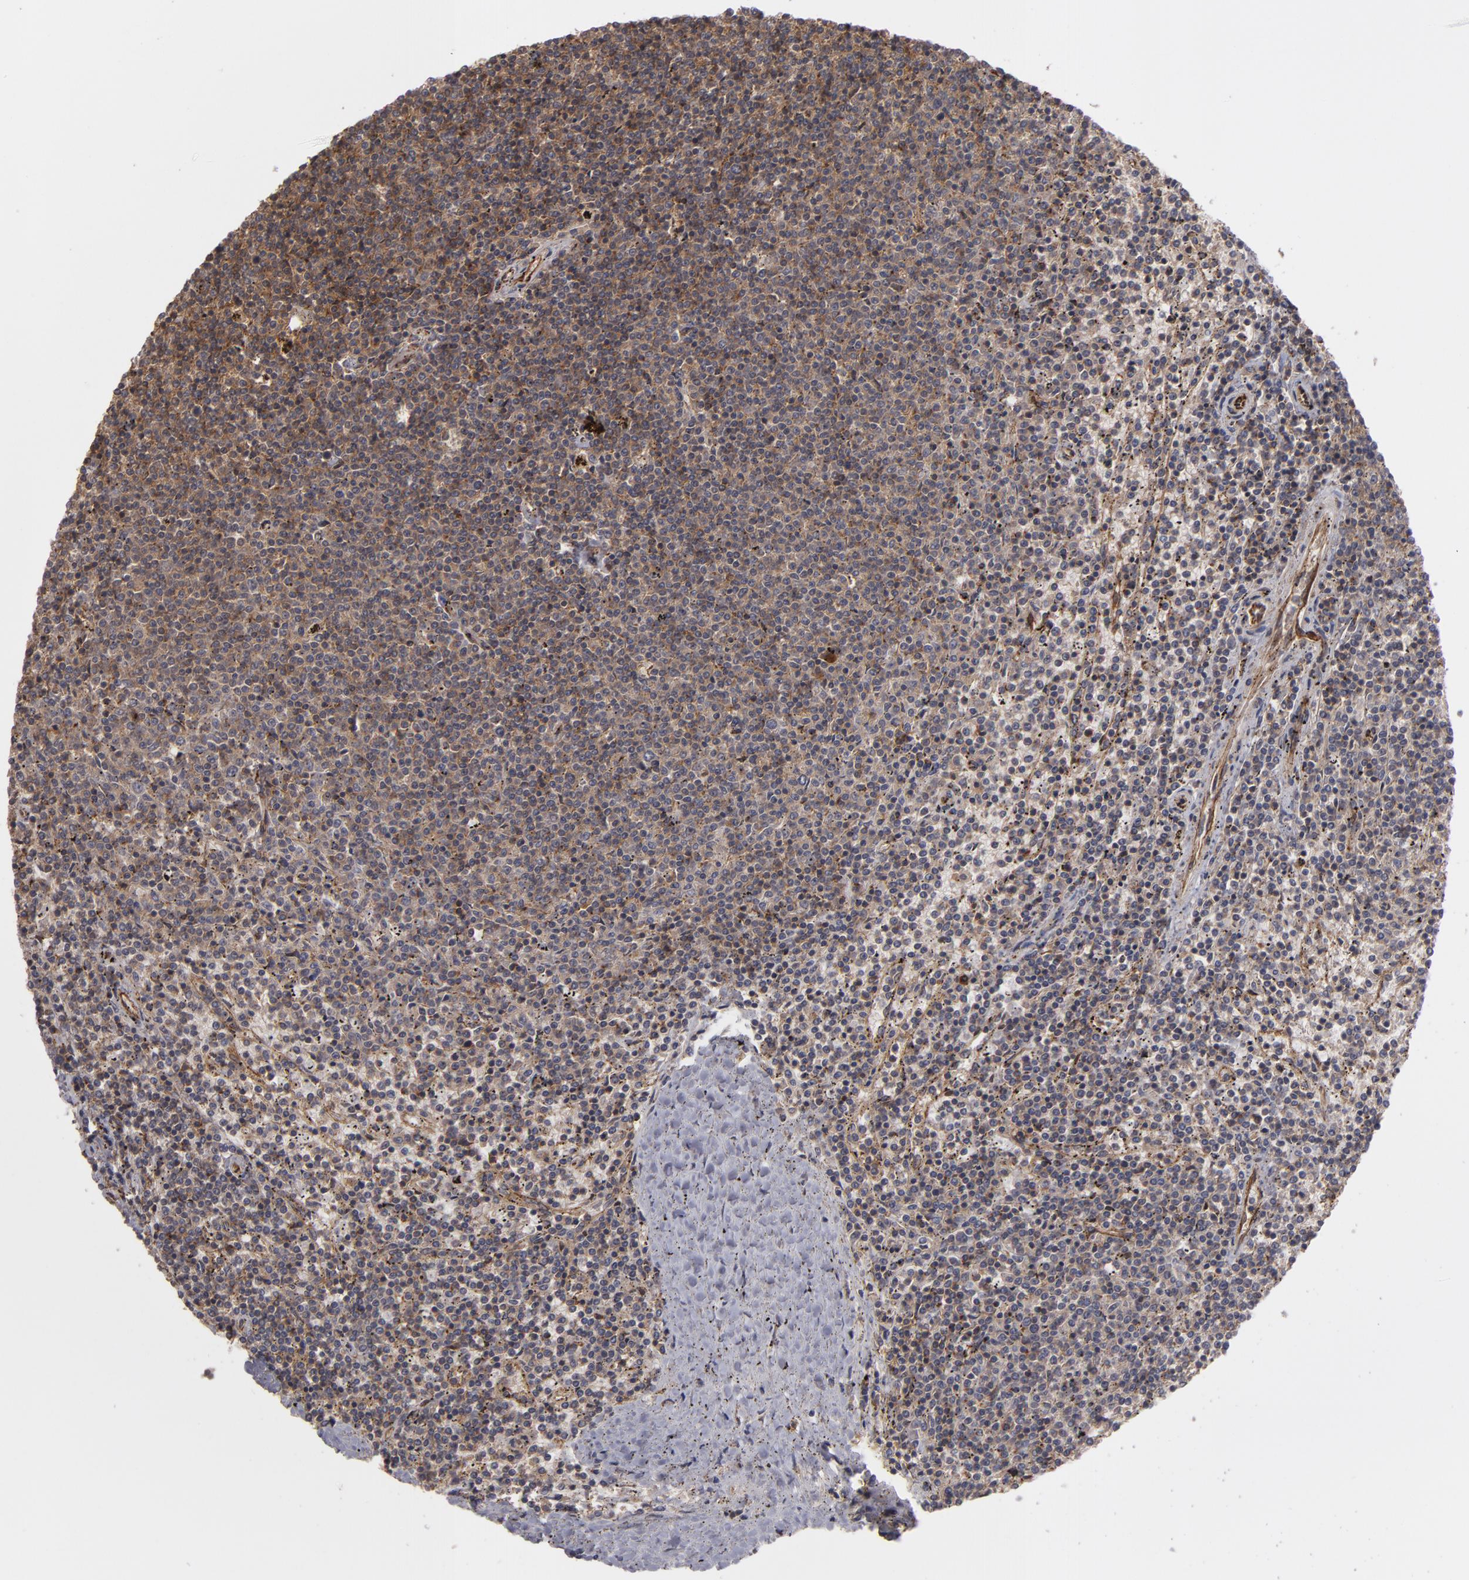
{"staining": {"intensity": "moderate", "quantity": "25%-75%", "location": "cytoplasmic/membranous"}, "tissue": "lymphoma", "cell_type": "Tumor cells", "image_type": "cancer", "snomed": [{"axis": "morphology", "description": "Malignant lymphoma, non-Hodgkin's type, Low grade"}, {"axis": "topography", "description": "Spleen"}], "caption": "Immunohistochemistry (IHC) (DAB (3,3'-diaminobenzidine)) staining of human malignant lymphoma, non-Hodgkin's type (low-grade) exhibits moderate cytoplasmic/membranous protein expression in approximately 25%-75% of tumor cells.", "gene": "TJP1", "patient": {"sex": "female", "age": 50}}